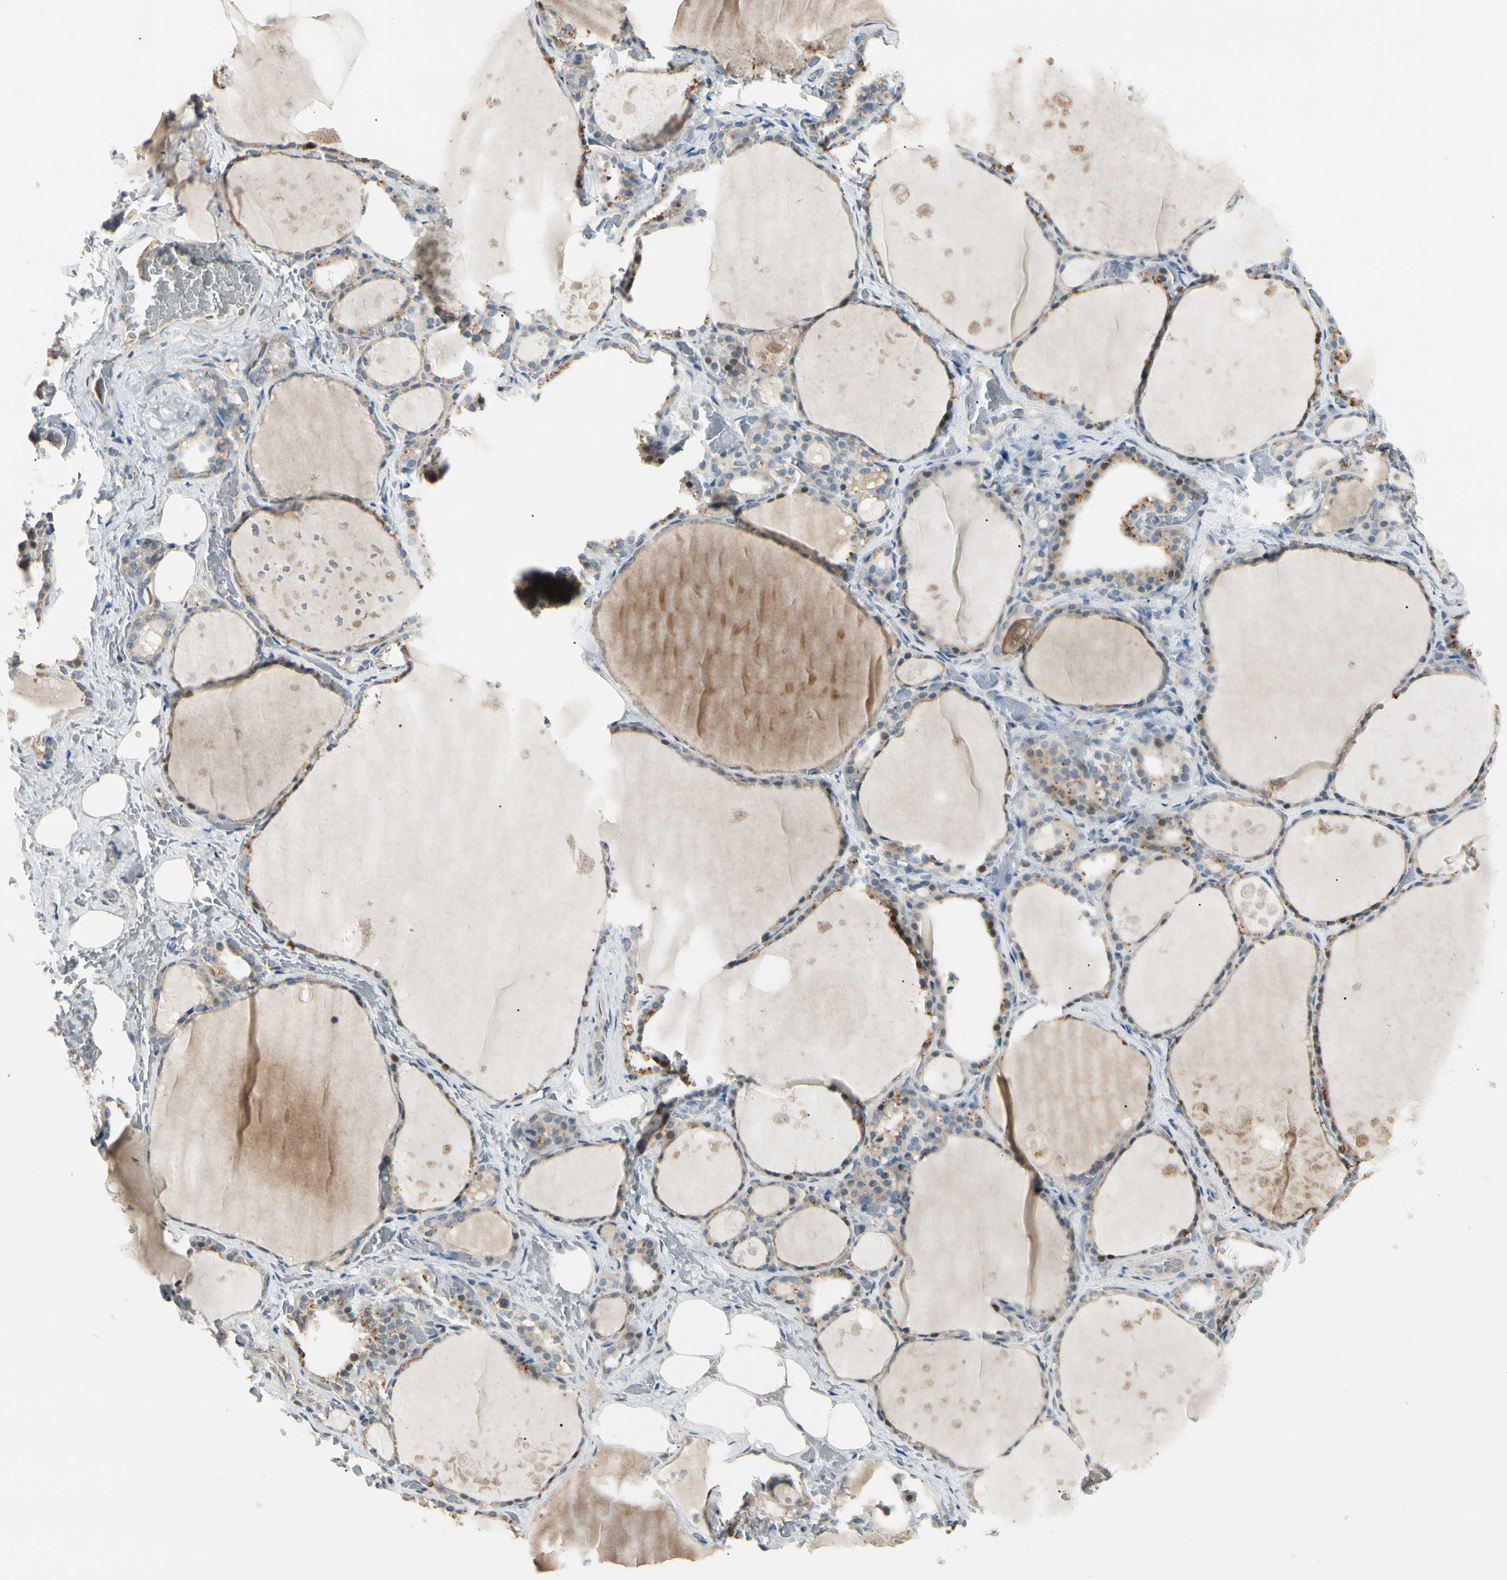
{"staining": {"intensity": "weak", "quantity": ">75%", "location": "cytoplasmic/membranous"}, "tissue": "thyroid gland", "cell_type": "Glandular cells", "image_type": "normal", "snomed": [{"axis": "morphology", "description": "Normal tissue, NOS"}, {"axis": "topography", "description": "Thyroid gland"}], "caption": "IHC staining of normal thyroid gland, which displays low levels of weak cytoplasmic/membranous staining in about >75% of glandular cells indicating weak cytoplasmic/membranous protein staining. The staining was performed using DAB (brown) for protein detection and nuclei were counterstained in hematoxylin (blue).", "gene": "P3H2", "patient": {"sex": "male", "age": 61}}